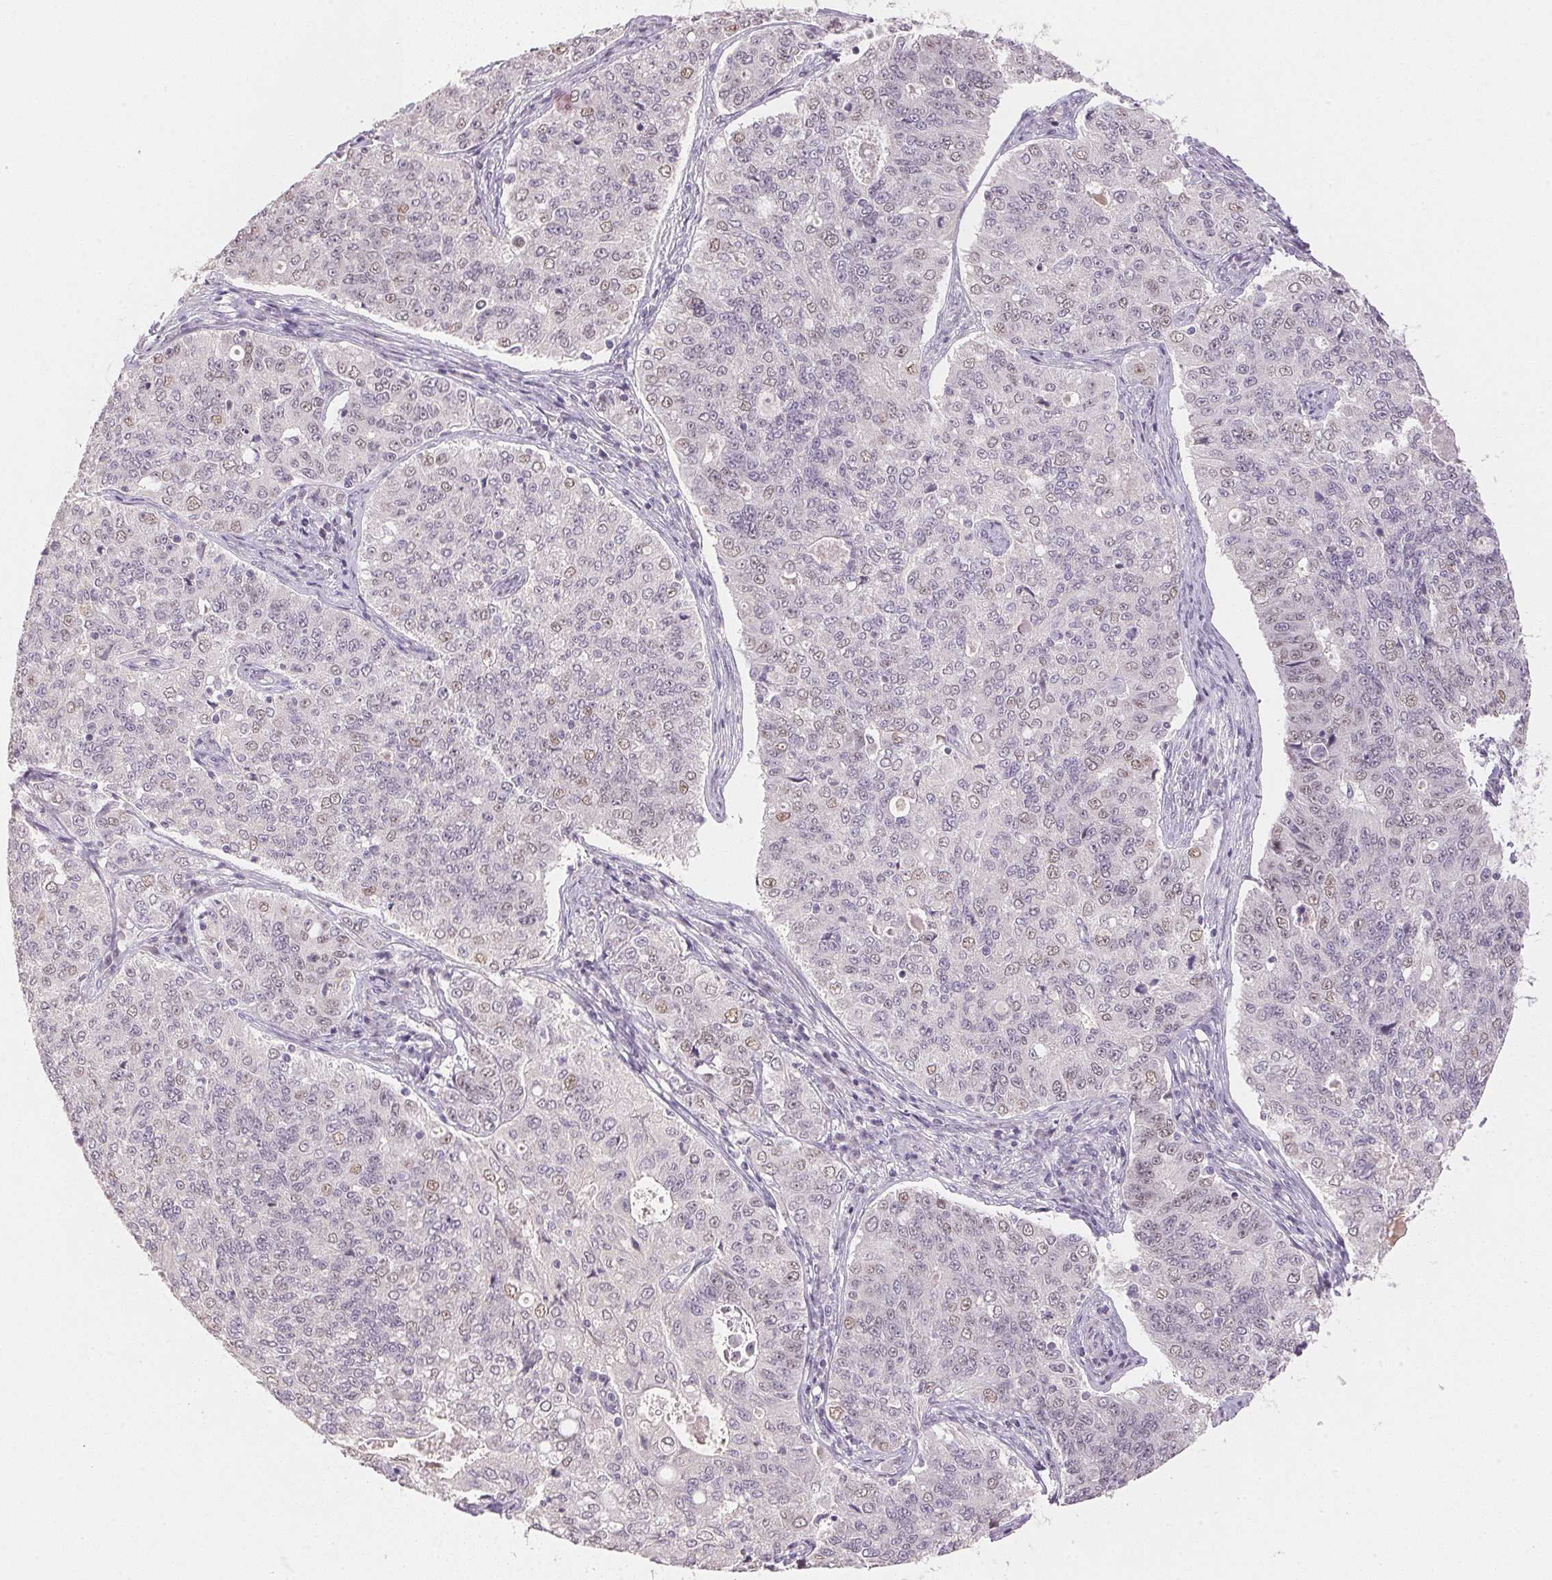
{"staining": {"intensity": "negative", "quantity": "none", "location": "none"}, "tissue": "endometrial cancer", "cell_type": "Tumor cells", "image_type": "cancer", "snomed": [{"axis": "morphology", "description": "Adenocarcinoma, NOS"}, {"axis": "topography", "description": "Endometrium"}], "caption": "Tumor cells are negative for protein expression in human endometrial adenocarcinoma.", "gene": "POLR3G", "patient": {"sex": "female", "age": 43}}